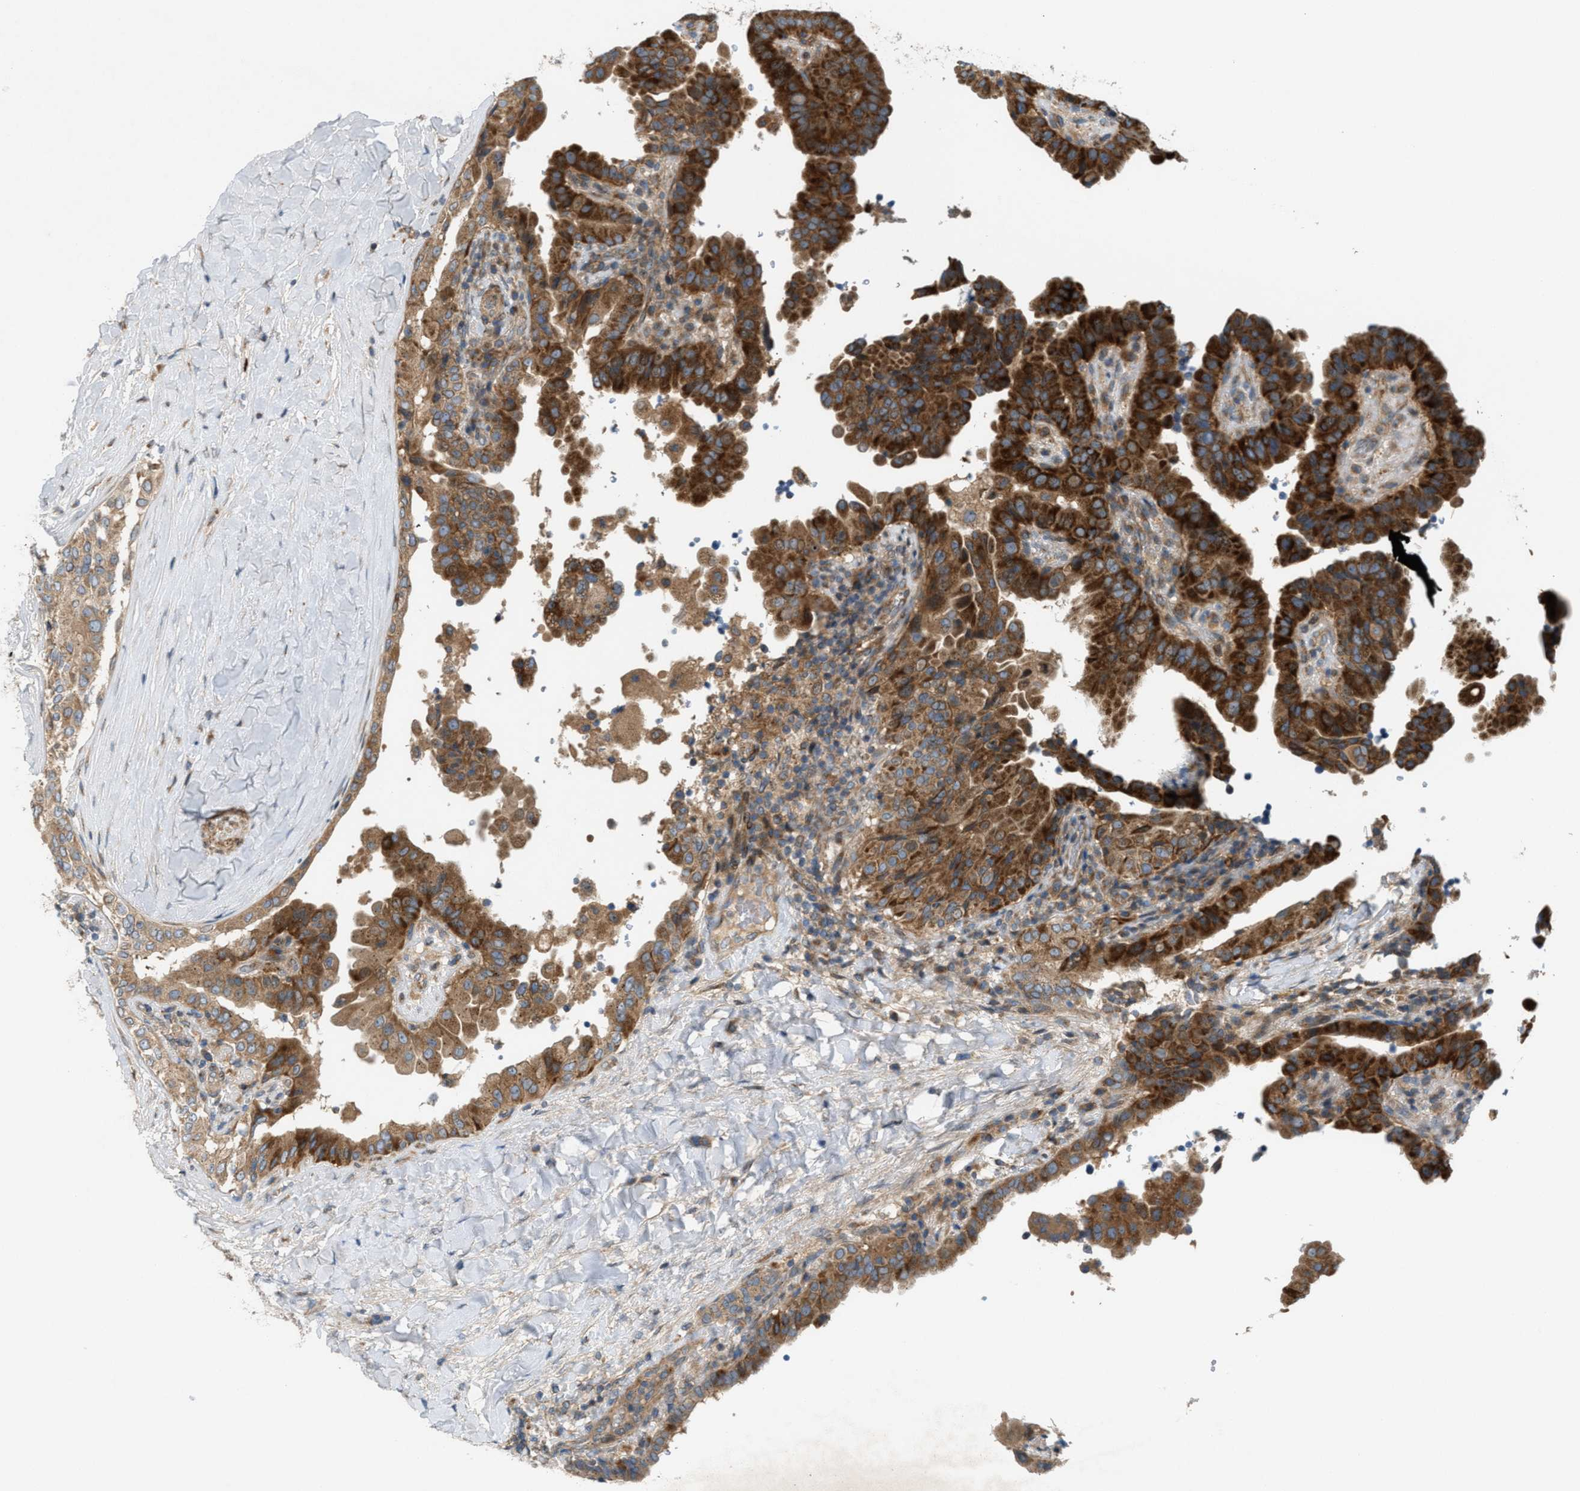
{"staining": {"intensity": "strong", "quantity": ">75%", "location": "cytoplasmic/membranous"}, "tissue": "thyroid cancer", "cell_type": "Tumor cells", "image_type": "cancer", "snomed": [{"axis": "morphology", "description": "Papillary adenocarcinoma, NOS"}, {"axis": "topography", "description": "Thyroid gland"}], "caption": "About >75% of tumor cells in human thyroid cancer exhibit strong cytoplasmic/membranous protein positivity as visualized by brown immunohistochemical staining.", "gene": "CYB5D1", "patient": {"sex": "male", "age": 33}}